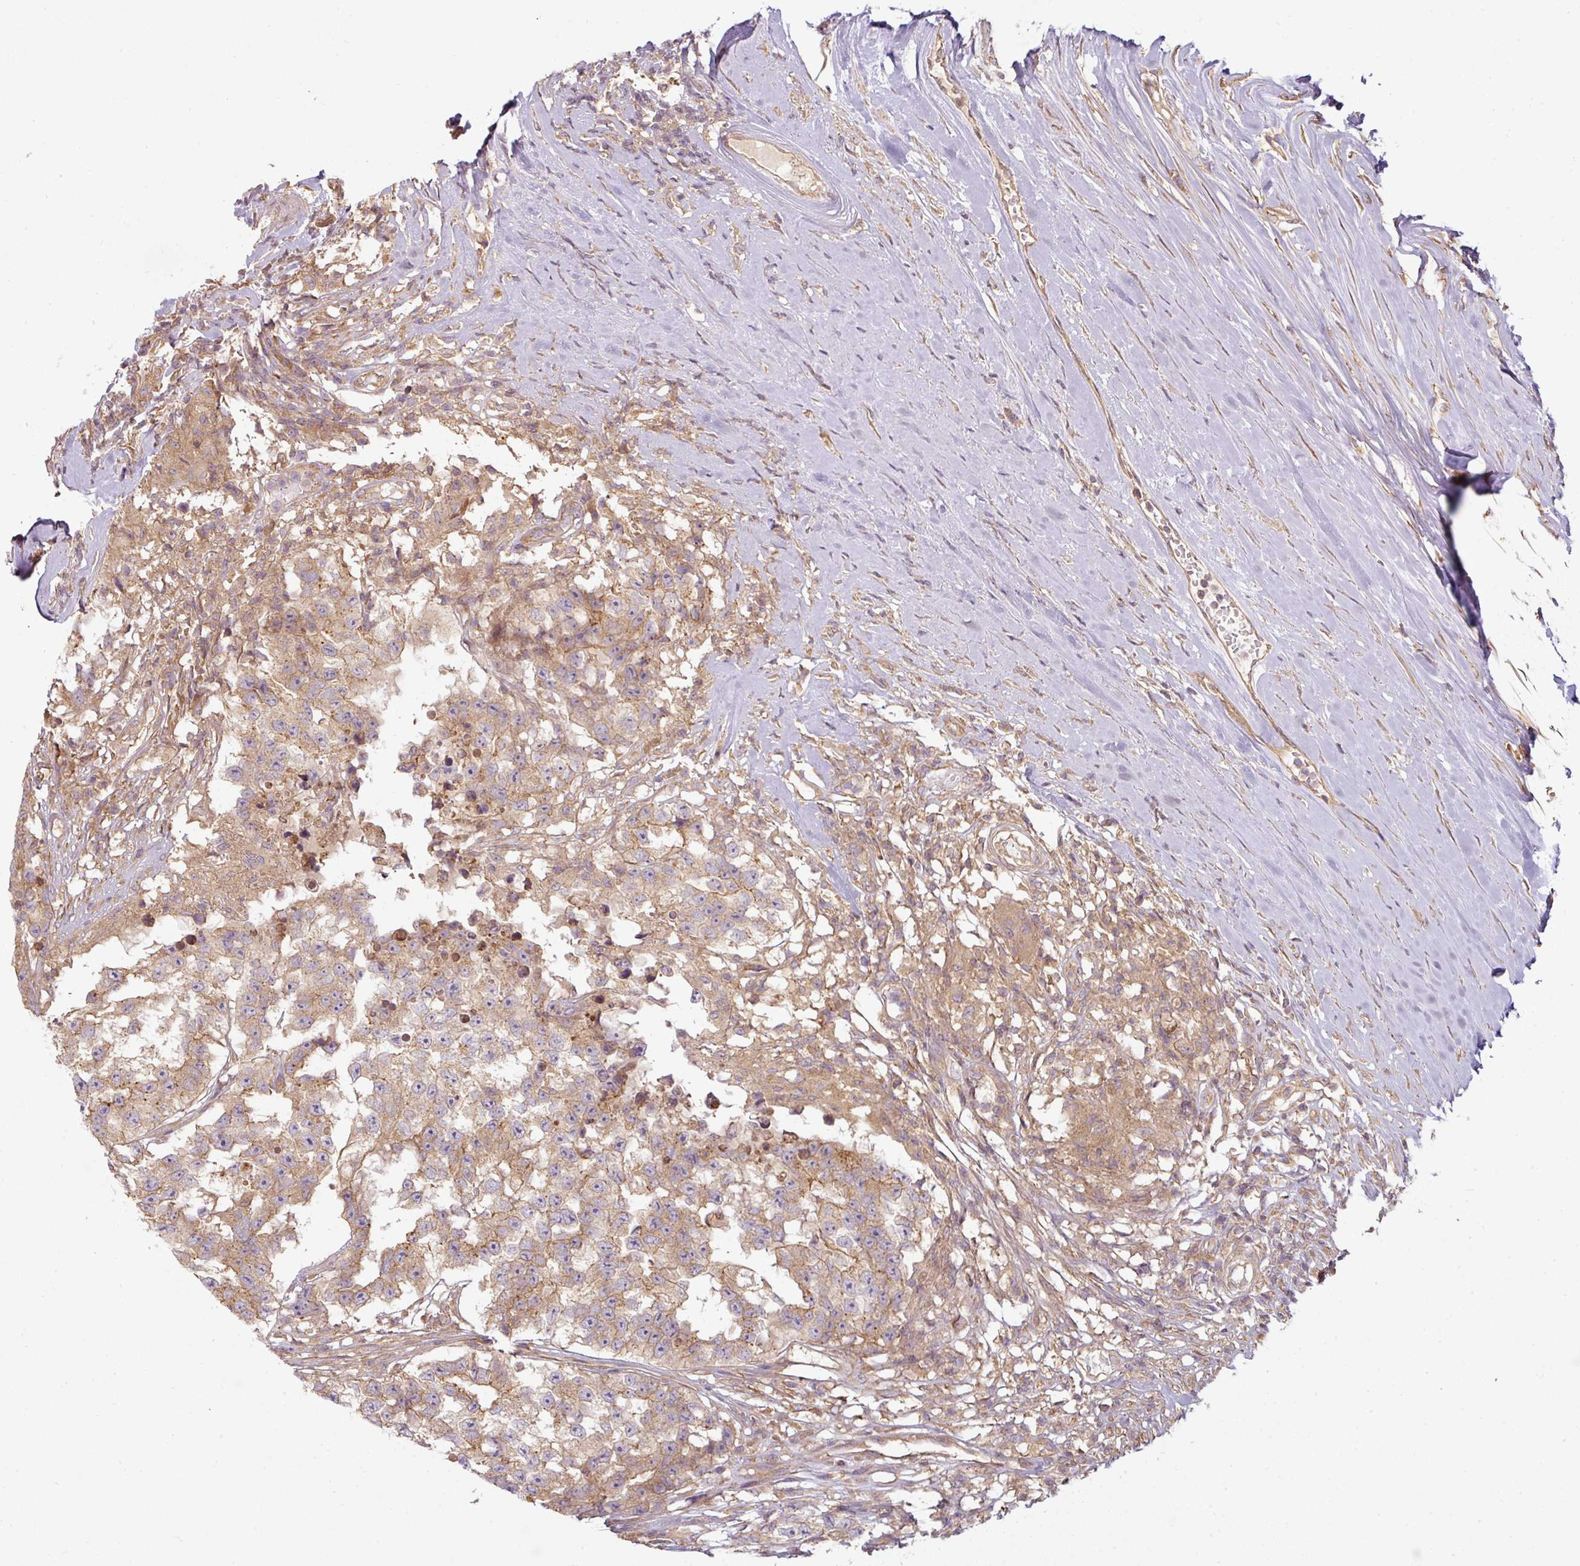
{"staining": {"intensity": "weak", "quantity": "25%-75%", "location": "cytoplasmic/membranous"}, "tissue": "testis cancer", "cell_type": "Tumor cells", "image_type": "cancer", "snomed": [{"axis": "morphology", "description": "Carcinoma, Embryonal, NOS"}, {"axis": "topography", "description": "Testis"}], "caption": "Protein staining of testis cancer tissue reveals weak cytoplasmic/membranous staining in about 25%-75% of tumor cells. The protein of interest is stained brown, and the nuclei are stained in blue (DAB (3,3'-diaminobenzidine) IHC with brightfield microscopy, high magnification).", "gene": "RNF31", "patient": {"sex": "male", "age": 83}}